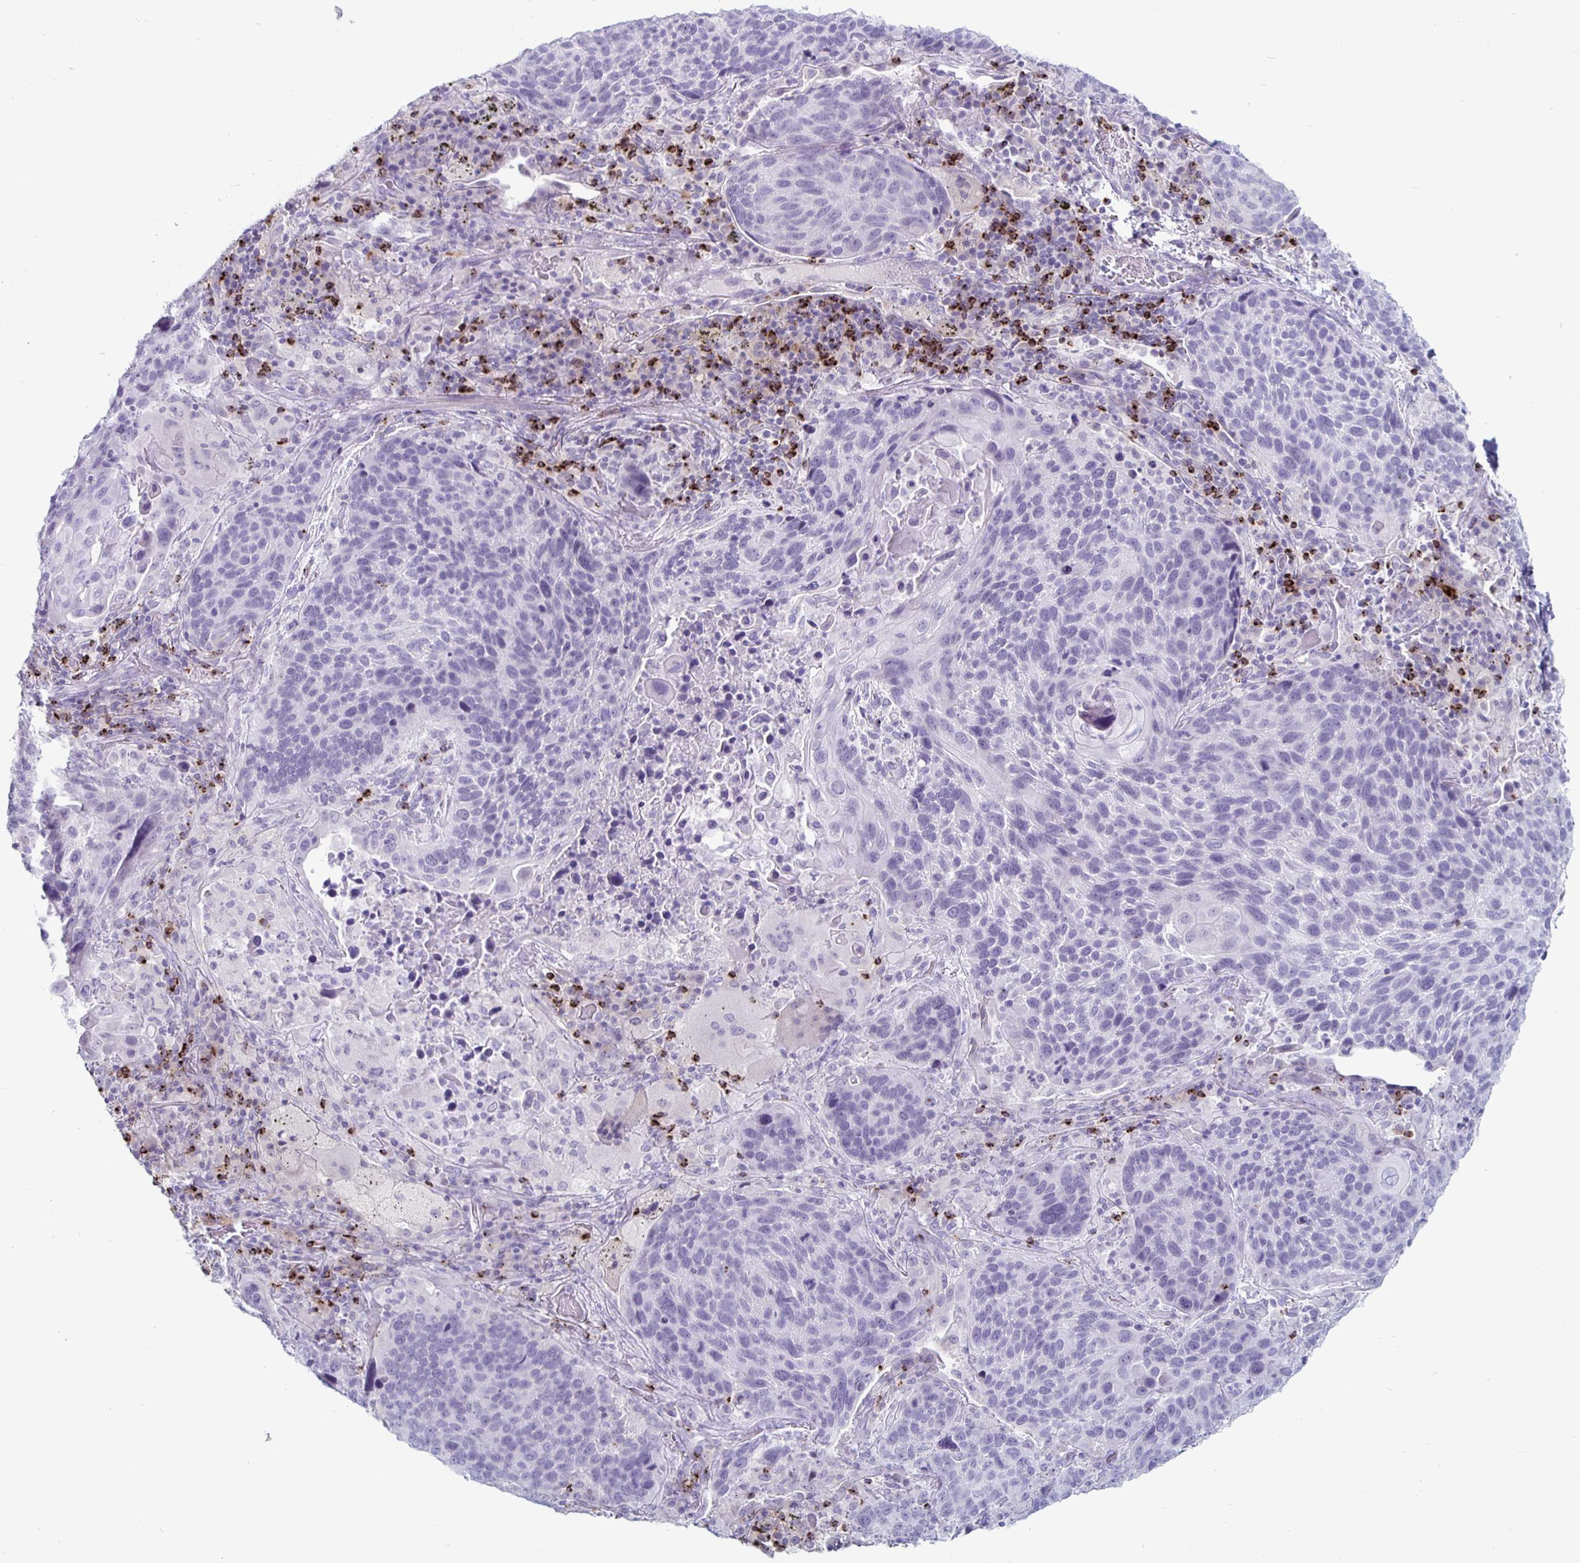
{"staining": {"intensity": "negative", "quantity": "none", "location": "none"}, "tissue": "lung cancer", "cell_type": "Tumor cells", "image_type": "cancer", "snomed": [{"axis": "morphology", "description": "Squamous cell carcinoma, NOS"}, {"axis": "topography", "description": "Lung"}], "caption": "An immunohistochemistry (IHC) image of squamous cell carcinoma (lung) is shown. There is no staining in tumor cells of squamous cell carcinoma (lung). Brightfield microscopy of IHC stained with DAB (brown) and hematoxylin (blue), captured at high magnification.", "gene": "GZMK", "patient": {"sex": "male", "age": 68}}